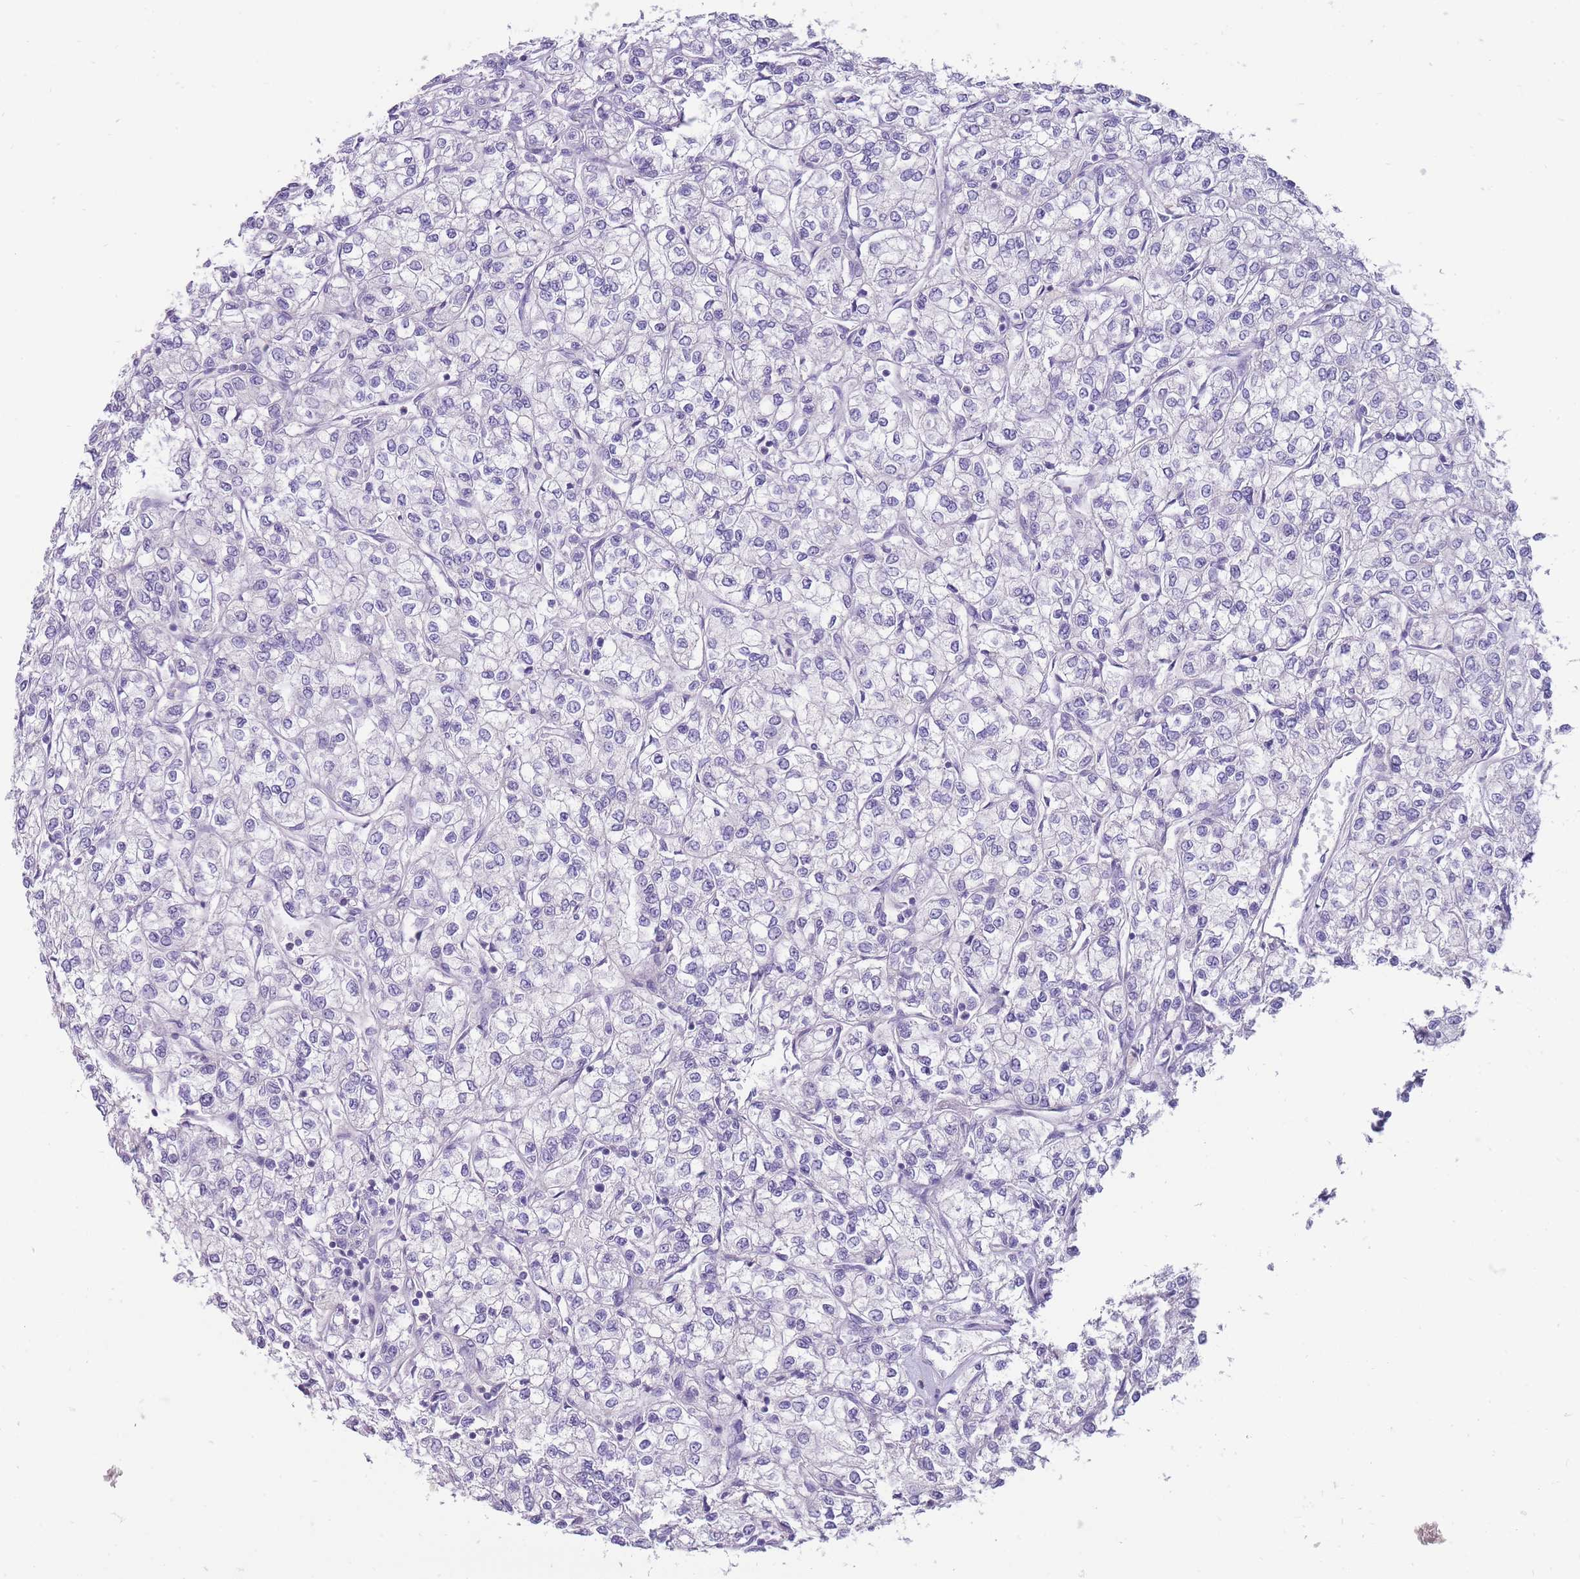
{"staining": {"intensity": "negative", "quantity": "none", "location": "none"}, "tissue": "renal cancer", "cell_type": "Tumor cells", "image_type": "cancer", "snomed": [{"axis": "morphology", "description": "Adenocarcinoma, NOS"}, {"axis": "topography", "description": "Kidney"}], "caption": "IHC image of human renal cancer stained for a protein (brown), which exhibits no positivity in tumor cells.", "gene": "ERICH4", "patient": {"sex": "male", "age": 80}}